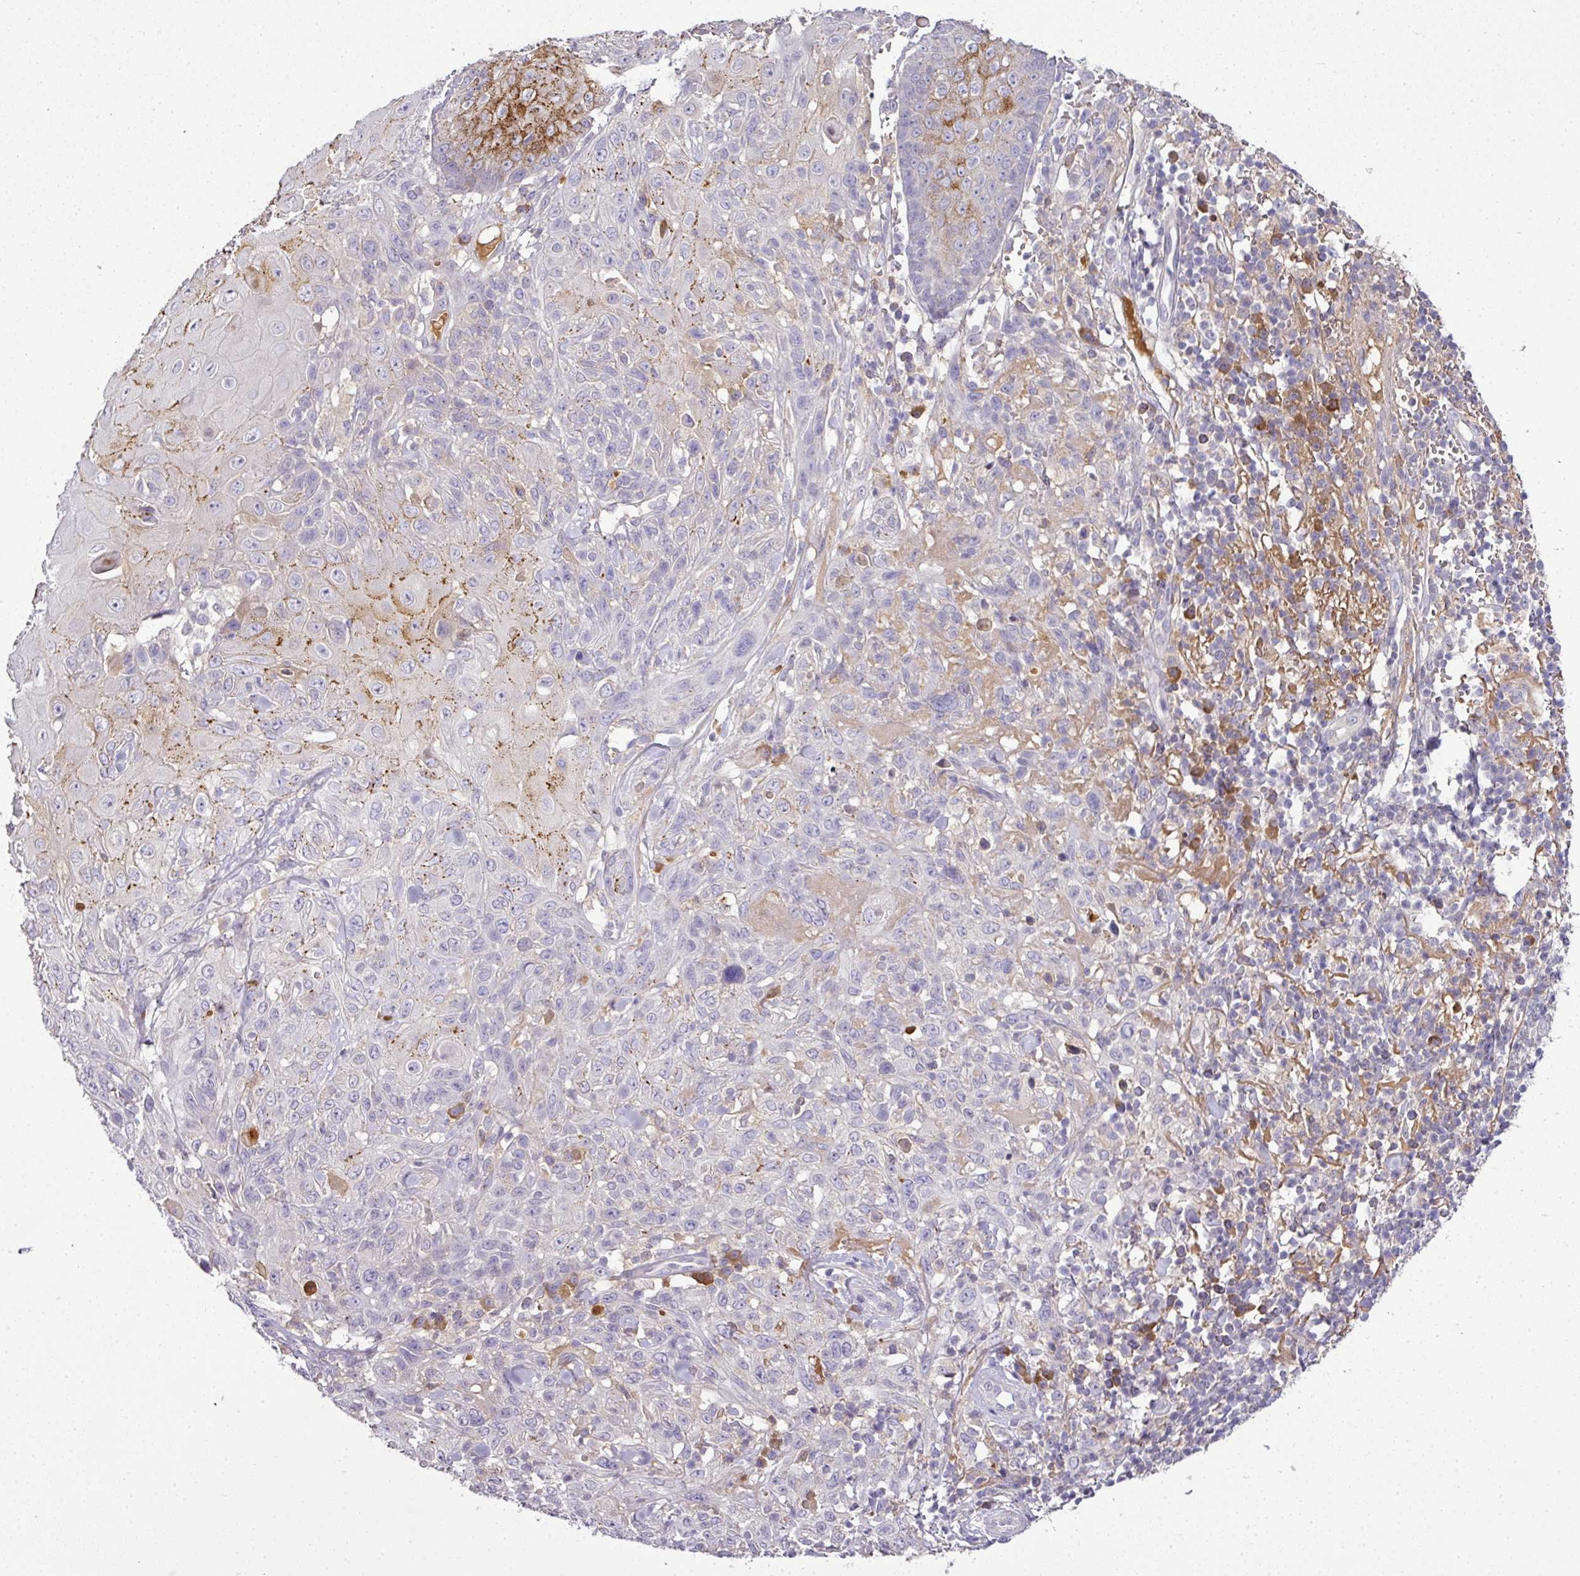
{"staining": {"intensity": "moderate", "quantity": "<25%", "location": "cytoplasmic/membranous"}, "tissue": "skin cancer", "cell_type": "Tumor cells", "image_type": "cancer", "snomed": [{"axis": "morphology", "description": "Normal tissue, NOS"}, {"axis": "morphology", "description": "Squamous cell carcinoma, NOS"}, {"axis": "topography", "description": "Skin"}, {"axis": "topography", "description": "Cartilage tissue"}], "caption": "A brown stain shows moderate cytoplasmic/membranous positivity of a protein in human squamous cell carcinoma (skin) tumor cells. Nuclei are stained in blue.", "gene": "CAB39L", "patient": {"sex": "female", "age": 79}}